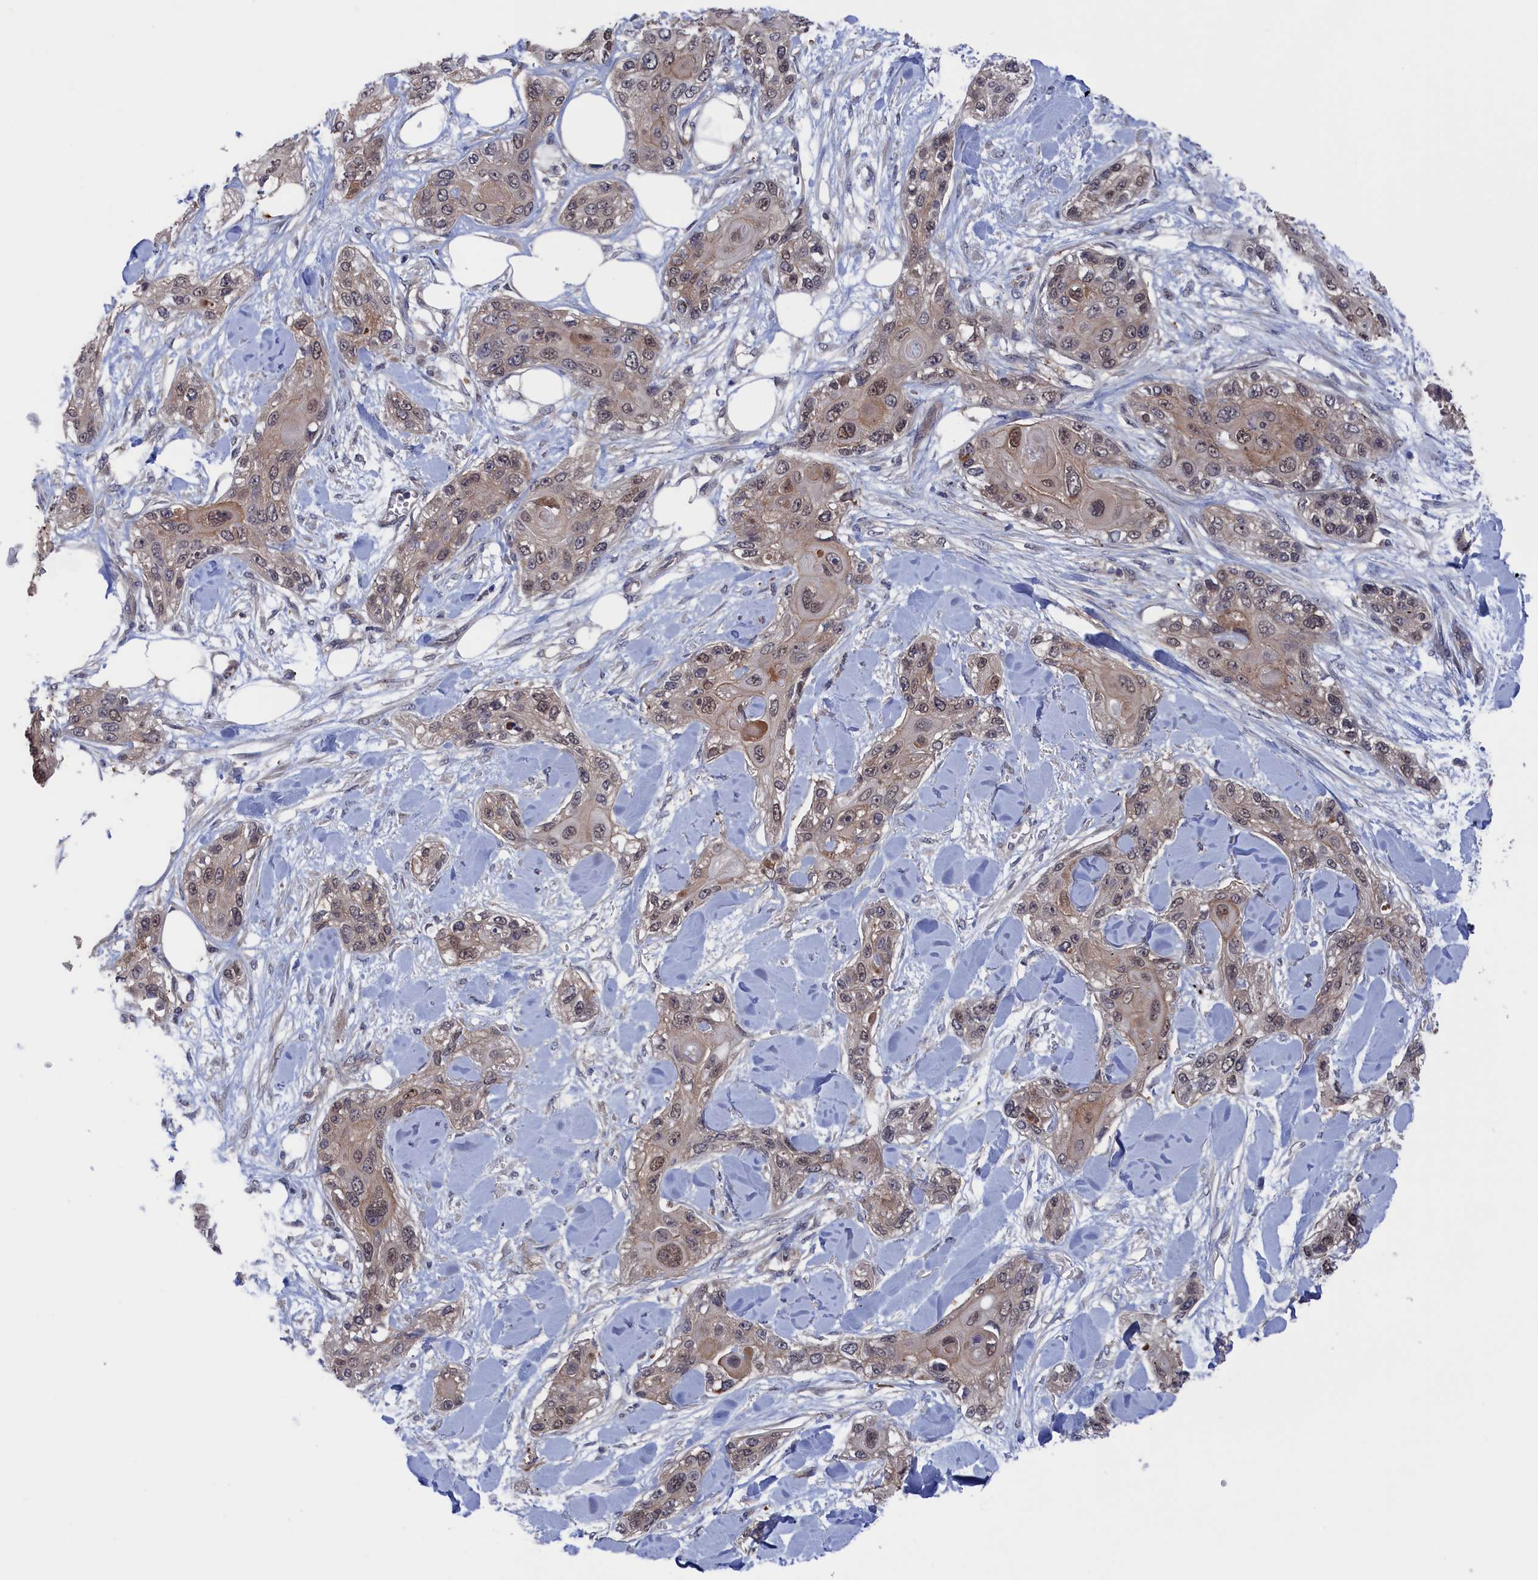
{"staining": {"intensity": "weak", "quantity": "25%-75%", "location": "nuclear"}, "tissue": "skin cancer", "cell_type": "Tumor cells", "image_type": "cancer", "snomed": [{"axis": "morphology", "description": "Normal tissue, NOS"}, {"axis": "morphology", "description": "Squamous cell carcinoma, NOS"}, {"axis": "topography", "description": "Skin"}], "caption": "Skin cancer was stained to show a protein in brown. There is low levels of weak nuclear expression in approximately 25%-75% of tumor cells.", "gene": "NUTF2", "patient": {"sex": "male", "age": 72}}